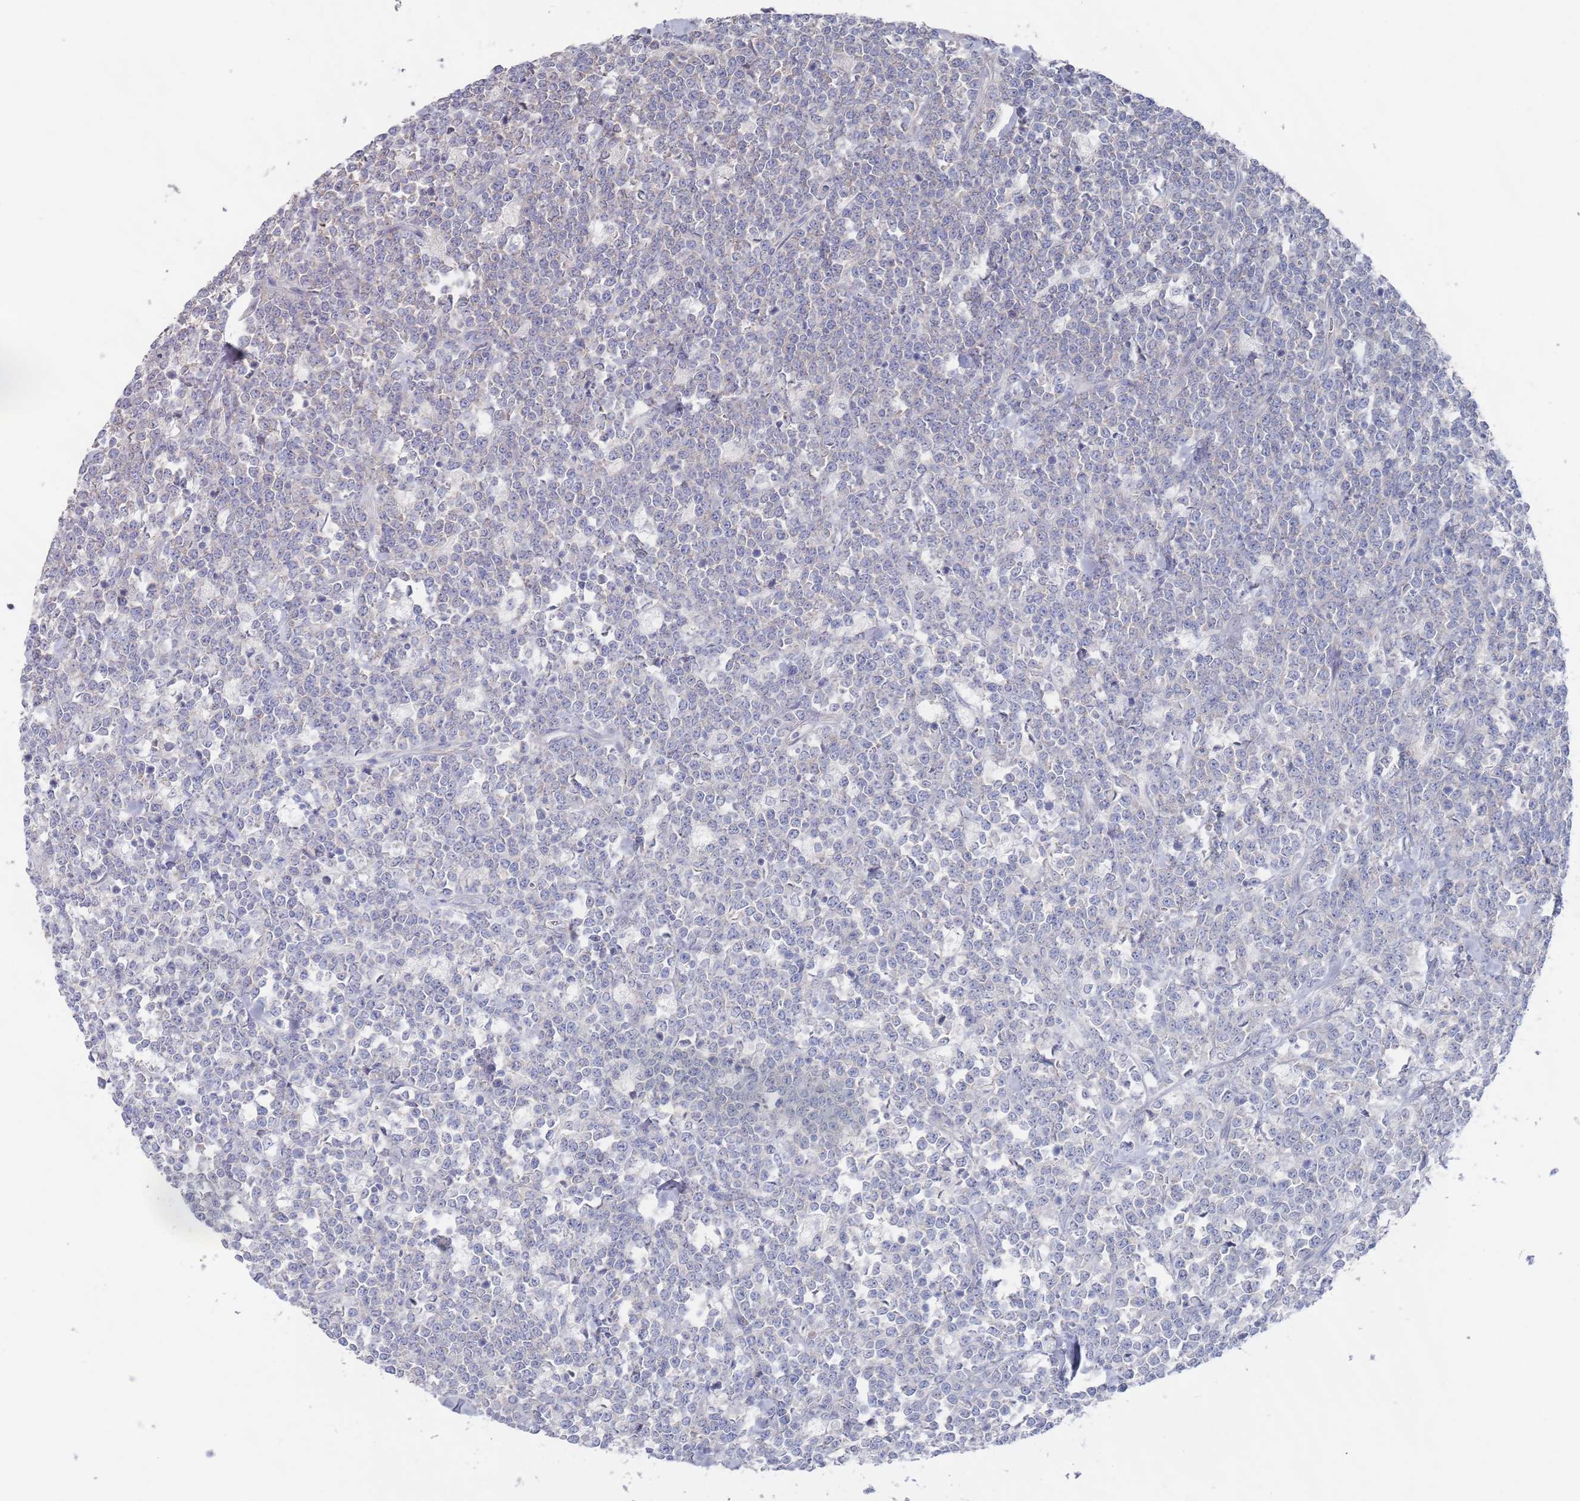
{"staining": {"intensity": "negative", "quantity": "none", "location": "none"}, "tissue": "lymphoma", "cell_type": "Tumor cells", "image_type": "cancer", "snomed": [{"axis": "morphology", "description": "Malignant lymphoma, non-Hodgkin's type, High grade"}, {"axis": "topography", "description": "Small intestine"}], "caption": "Photomicrograph shows no significant protein positivity in tumor cells of lymphoma.", "gene": "TMCO3", "patient": {"sex": "male", "age": 8}}